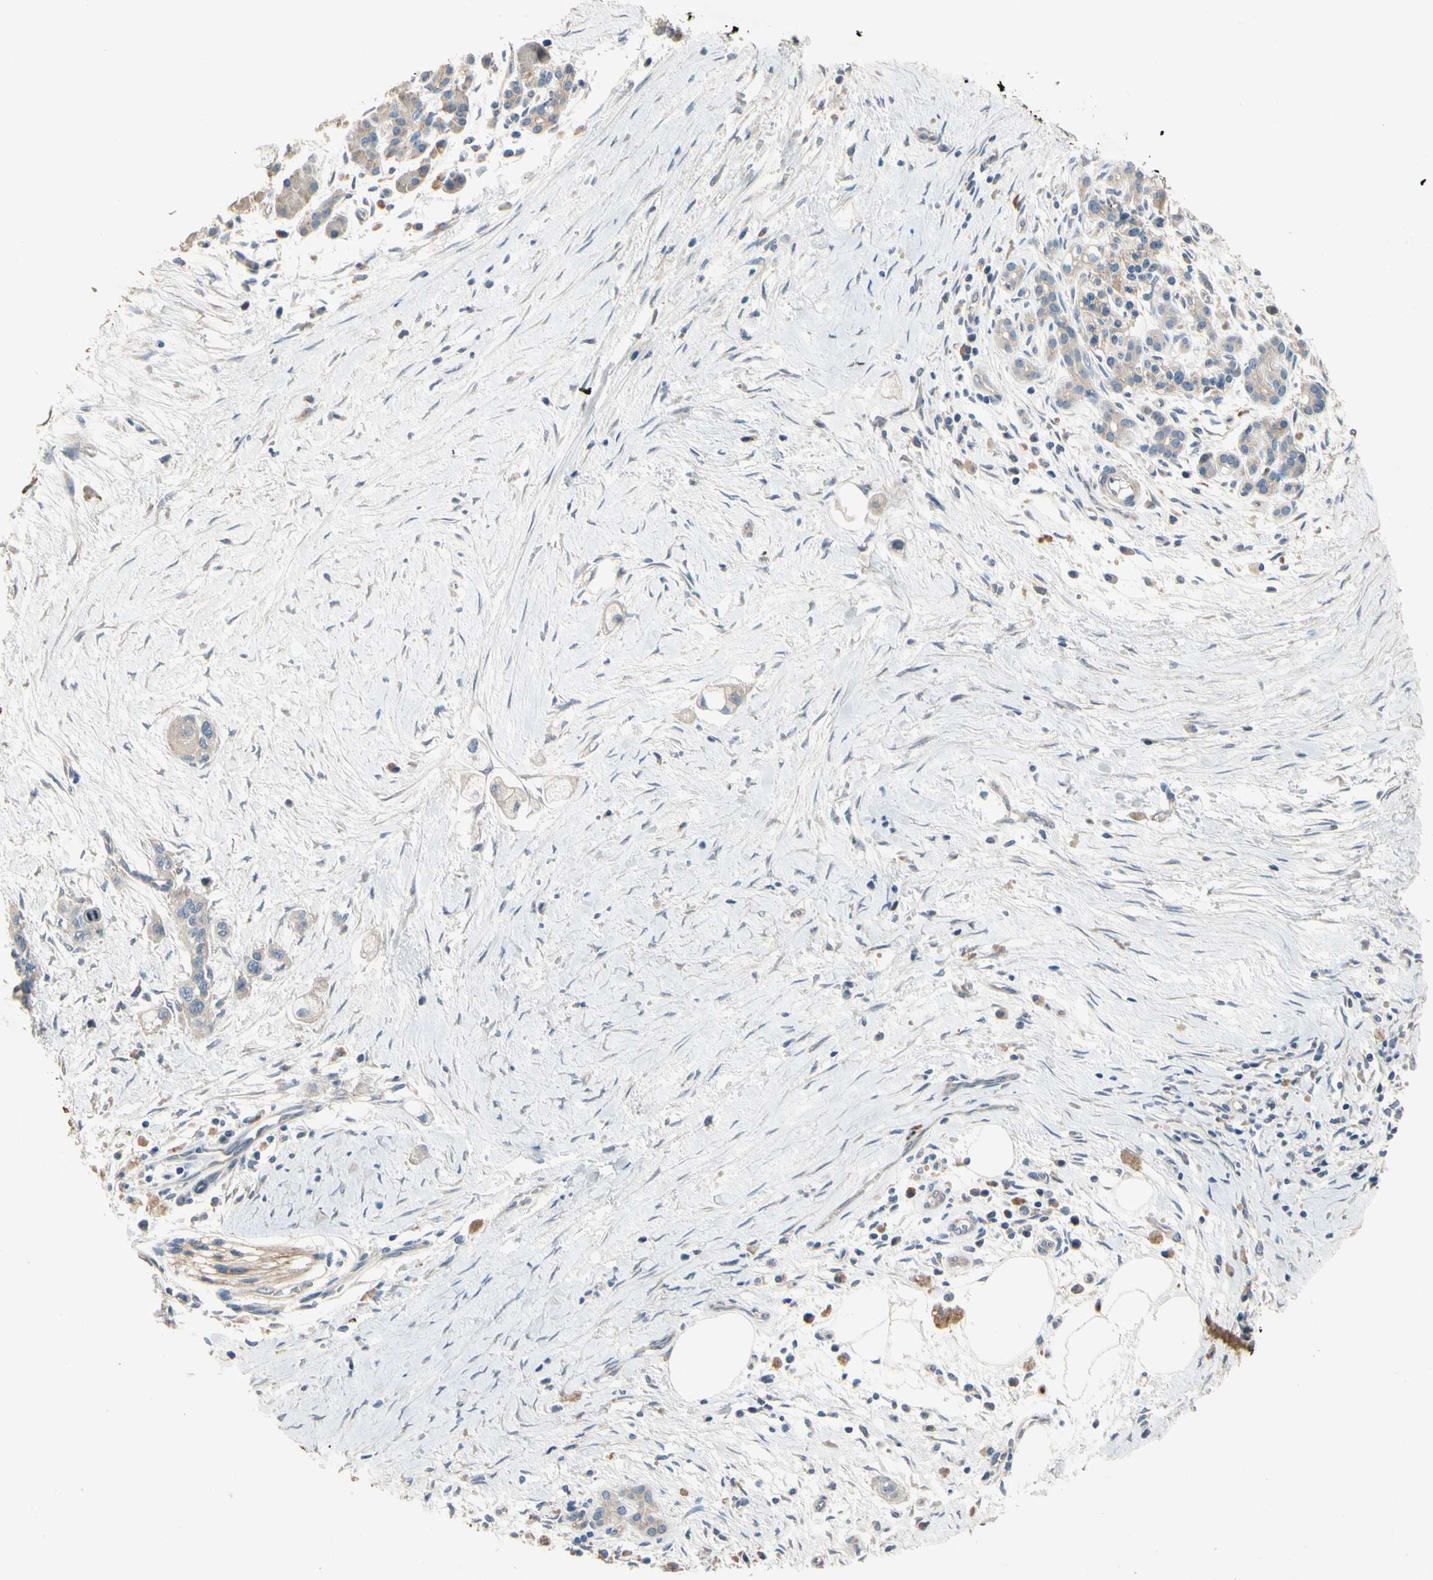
{"staining": {"intensity": "negative", "quantity": "none", "location": "none"}, "tissue": "pancreatic cancer", "cell_type": "Tumor cells", "image_type": "cancer", "snomed": [{"axis": "morphology", "description": "Adenocarcinoma, NOS"}, {"axis": "topography", "description": "Pancreas"}], "caption": "An image of pancreatic adenocarcinoma stained for a protein exhibits no brown staining in tumor cells. (DAB immunohistochemistry, high magnification).", "gene": "SIGLEC5", "patient": {"sex": "male", "age": 74}}